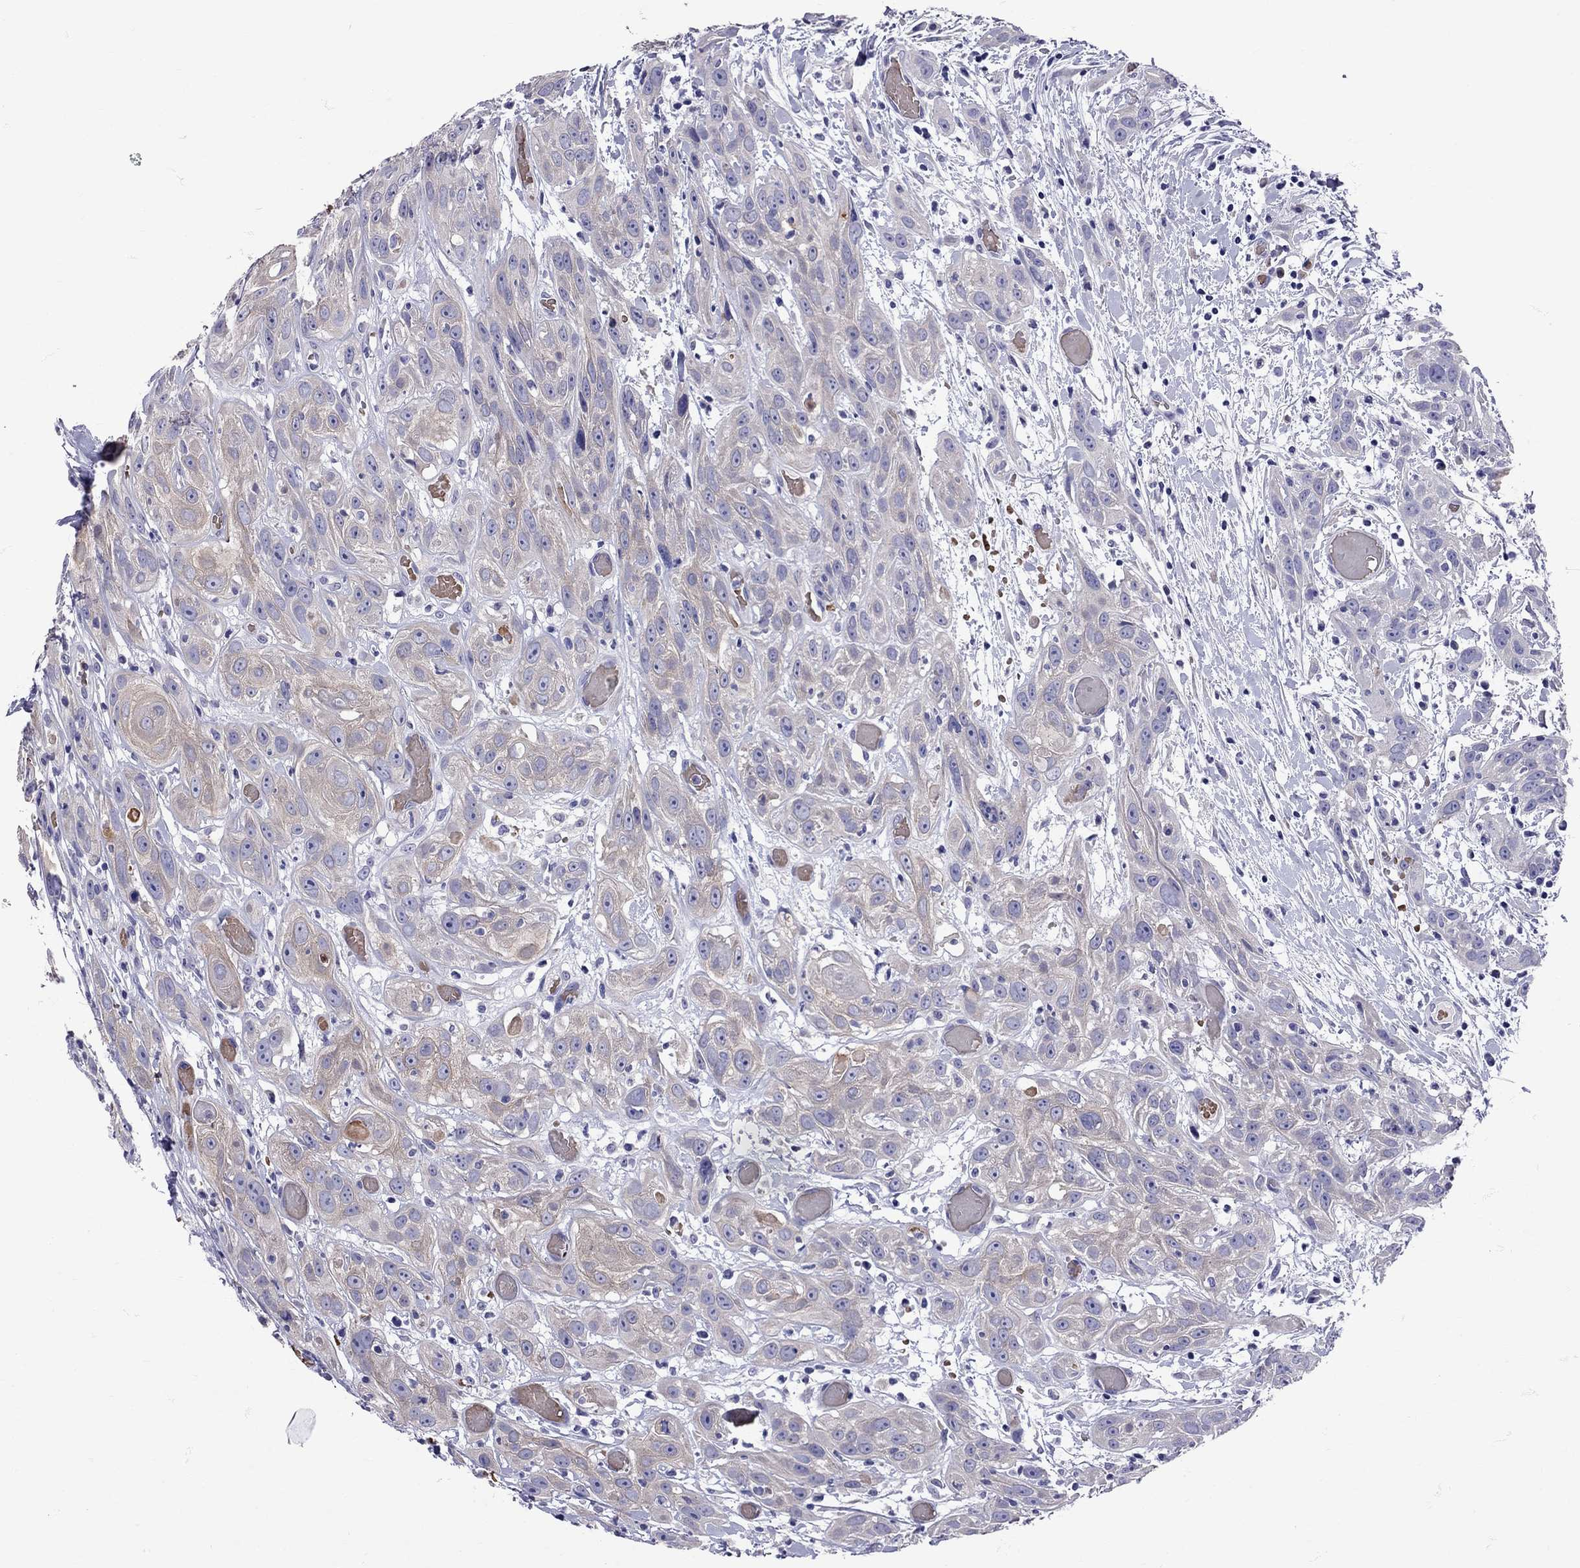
{"staining": {"intensity": "weak", "quantity": "<25%", "location": "cytoplasmic/membranous"}, "tissue": "head and neck cancer", "cell_type": "Tumor cells", "image_type": "cancer", "snomed": [{"axis": "morphology", "description": "Normal tissue, NOS"}, {"axis": "morphology", "description": "Squamous cell carcinoma, NOS"}, {"axis": "topography", "description": "Oral tissue"}, {"axis": "topography", "description": "Salivary gland"}, {"axis": "topography", "description": "Head-Neck"}], "caption": "High power microscopy image of an IHC image of squamous cell carcinoma (head and neck), revealing no significant expression in tumor cells. (Brightfield microscopy of DAB (3,3'-diaminobenzidine) immunohistochemistry (IHC) at high magnification).", "gene": "TBR1", "patient": {"sex": "female", "age": 62}}